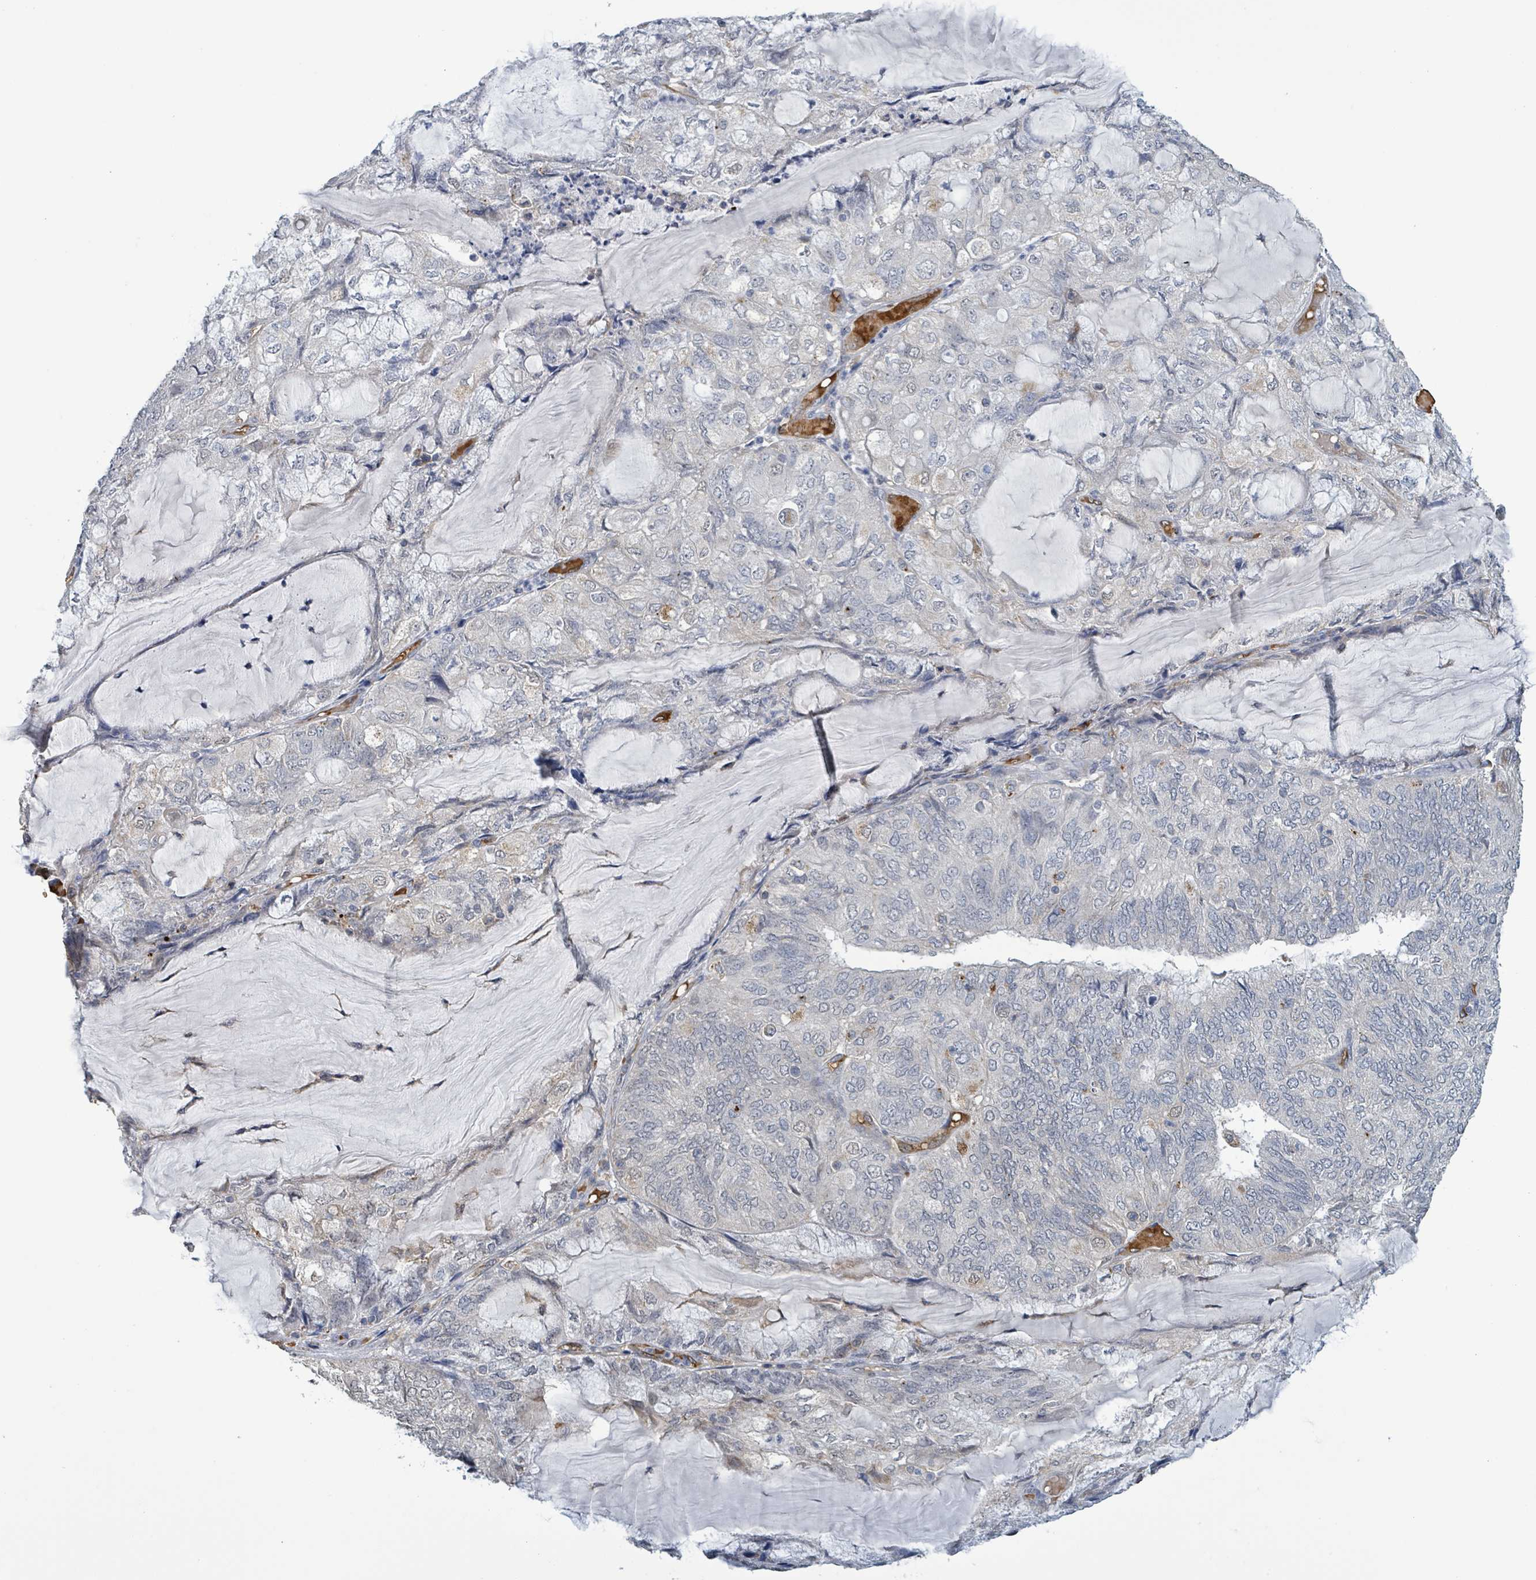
{"staining": {"intensity": "negative", "quantity": "none", "location": "none"}, "tissue": "endometrial cancer", "cell_type": "Tumor cells", "image_type": "cancer", "snomed": [{"axis": "morphology", "description": "Adenocarcinoma, NOS"}, {"axis": "topography", "description": "Endometrium"}], "caption": "A photomicrograph of human endometrial cancer (adenocarcinoma) is negative for staining in tumor cells.", "gene": "SEBOX", "patient": {"sex": "female", "age": 81}}